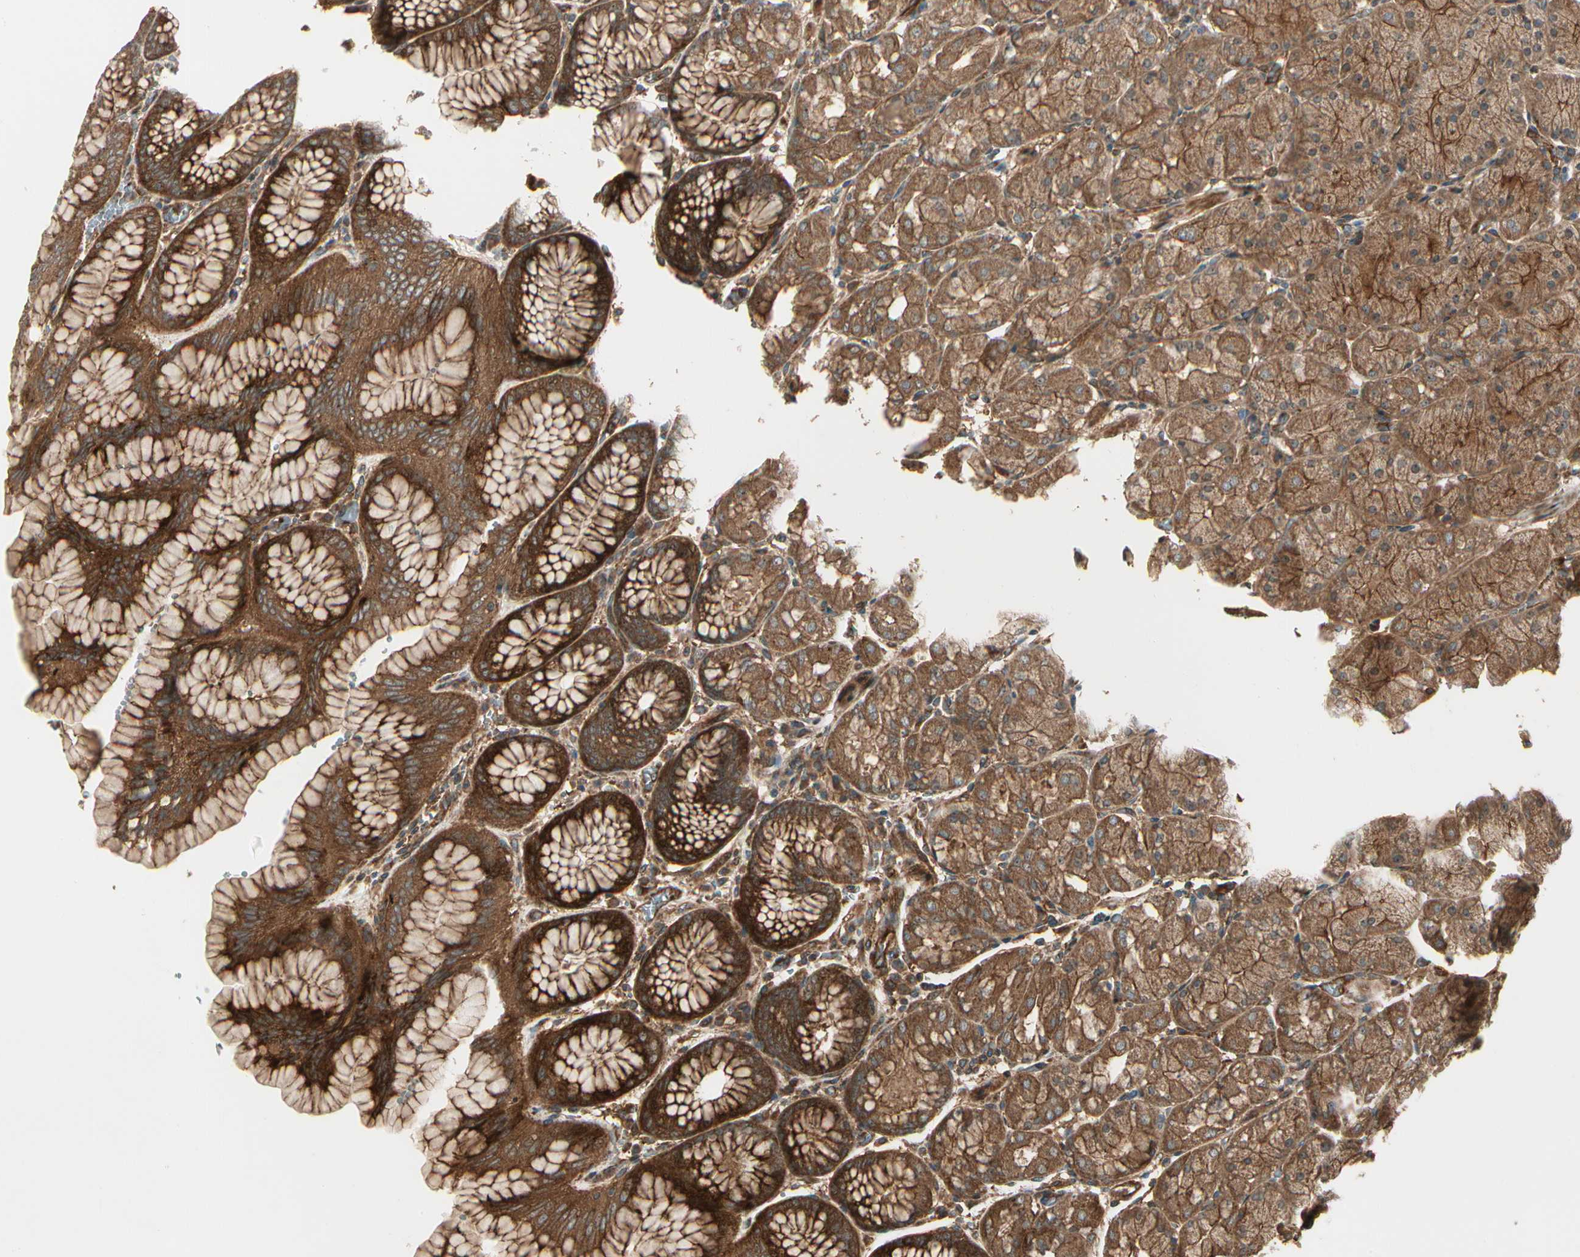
{"staining": {"intensity": "strong", "quantity": ">75%", "location": "cytoplasmic/membranous"}, "tissue": "stomach", "cell_type": "Glandular cells", "image_type": "normal", "snomed": [{"axis": "morphology", "description": "Normal tissue, NOS"}, {"axis": "topography", "description": "Stomach, upper"}, {"axis": "topography", "description": "Stomach"}], "caption": "Protein staining displays strong cytoplasmic/membranous staining in approximately >75% of glandular cells in normal stomach. The staining was performed using DAB (3,3'-diaminobenzidine), with brown indicating positive protein expression. Nuclei are stained blue with hematoxylin.", "gene": "FKBP15", "patient": {"sex": "male", "age": 76}}